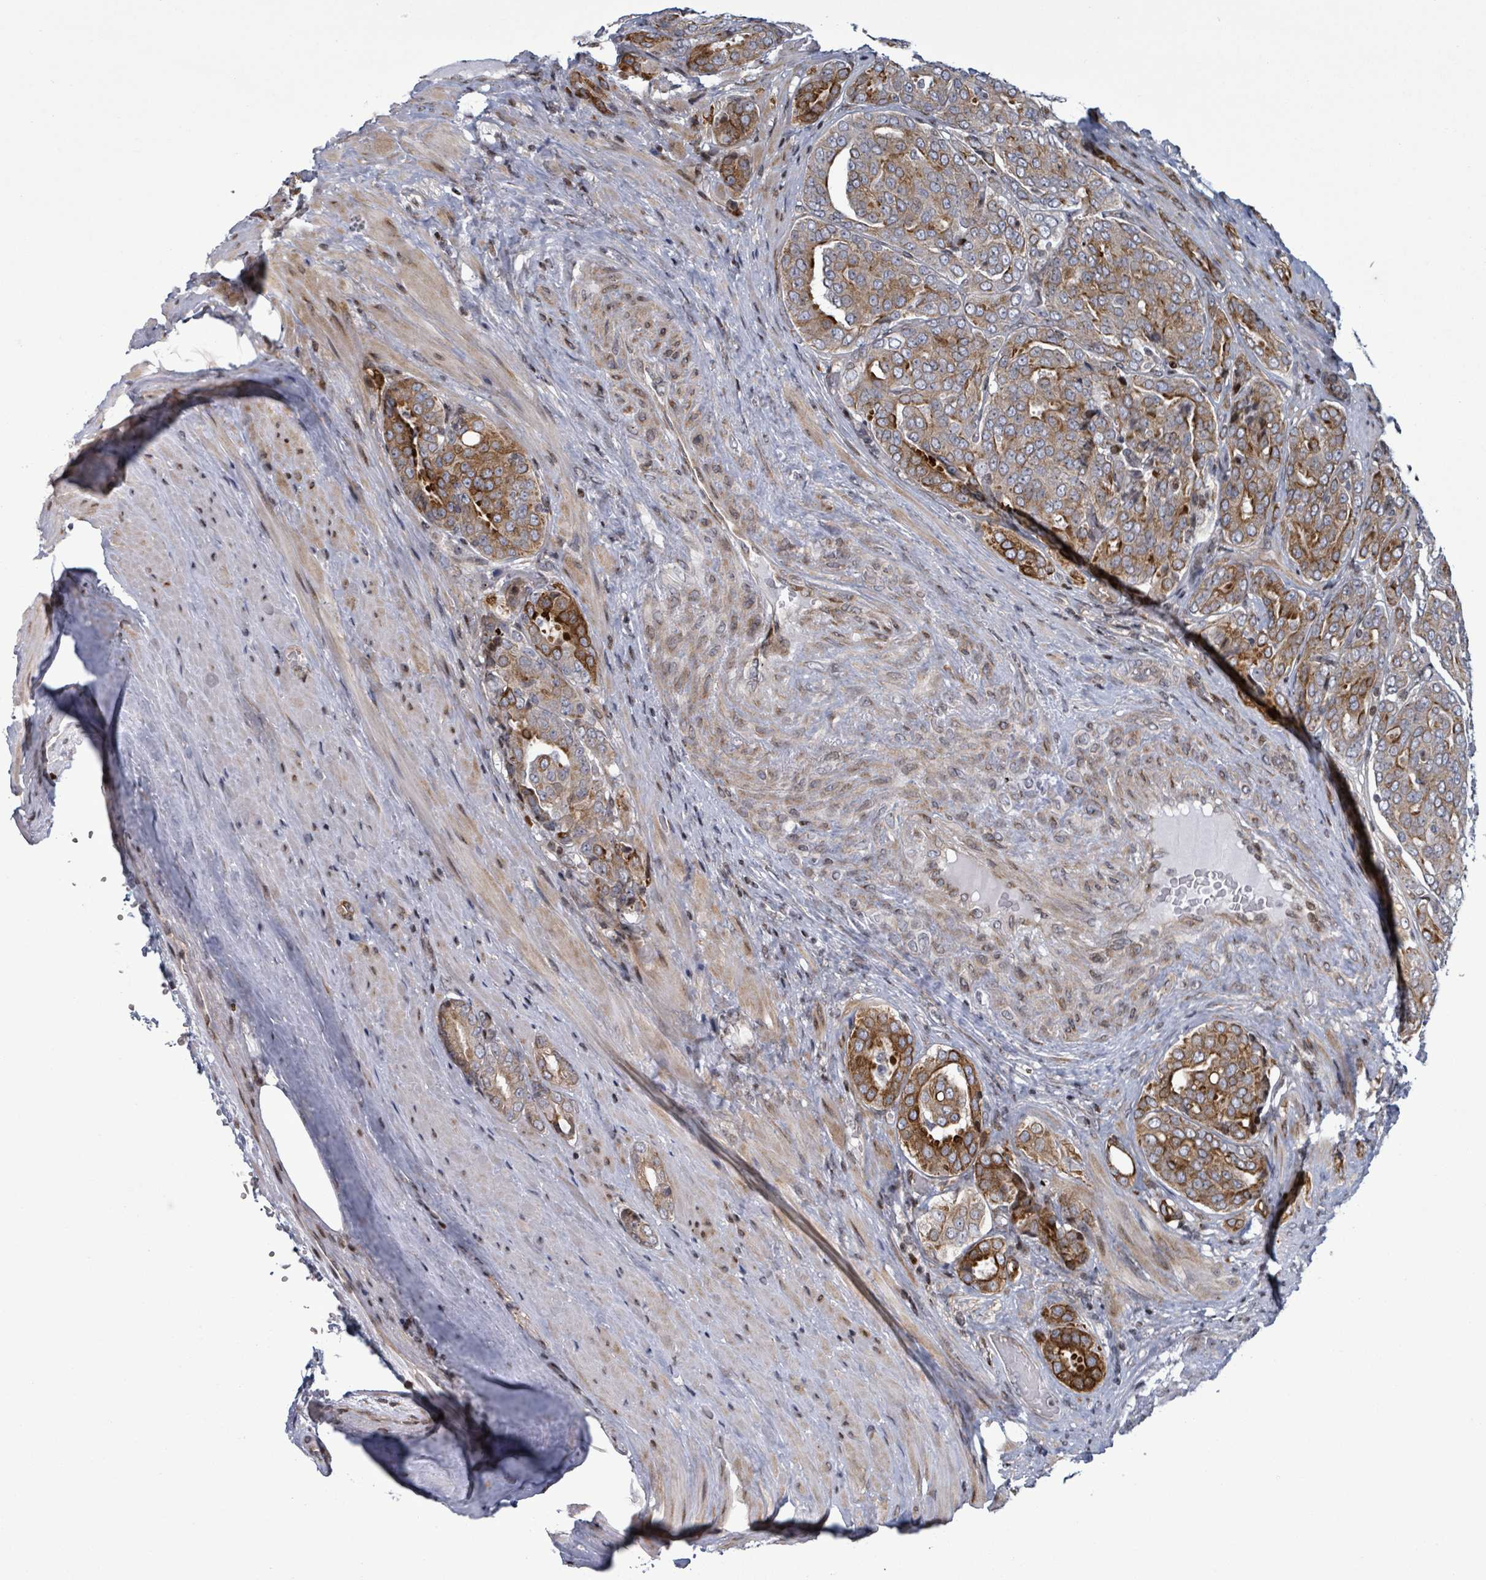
{"staining": {"intensity": "strong", "quantity": "25%-75%", "location": "cytoplasmic/membranous"}, "tissue": "prostate cancer", "cell_type": "Tumor cells", "image_type": "cancer", "snomed": [{"axis": "morphology", "description": "Adenocarcinoma, High grade"}, {"axis": "topography", "description": "Prostate"}], "caption": "Immunohistochemical staining of prostate adenocarcinoma (high-grade) shows high levels of strong cytoplasmic/membranous positivity in about 25%-75% of tumor cells.", "gene": "FNDC4", "patient": {"sex": "male", "age": 68}}